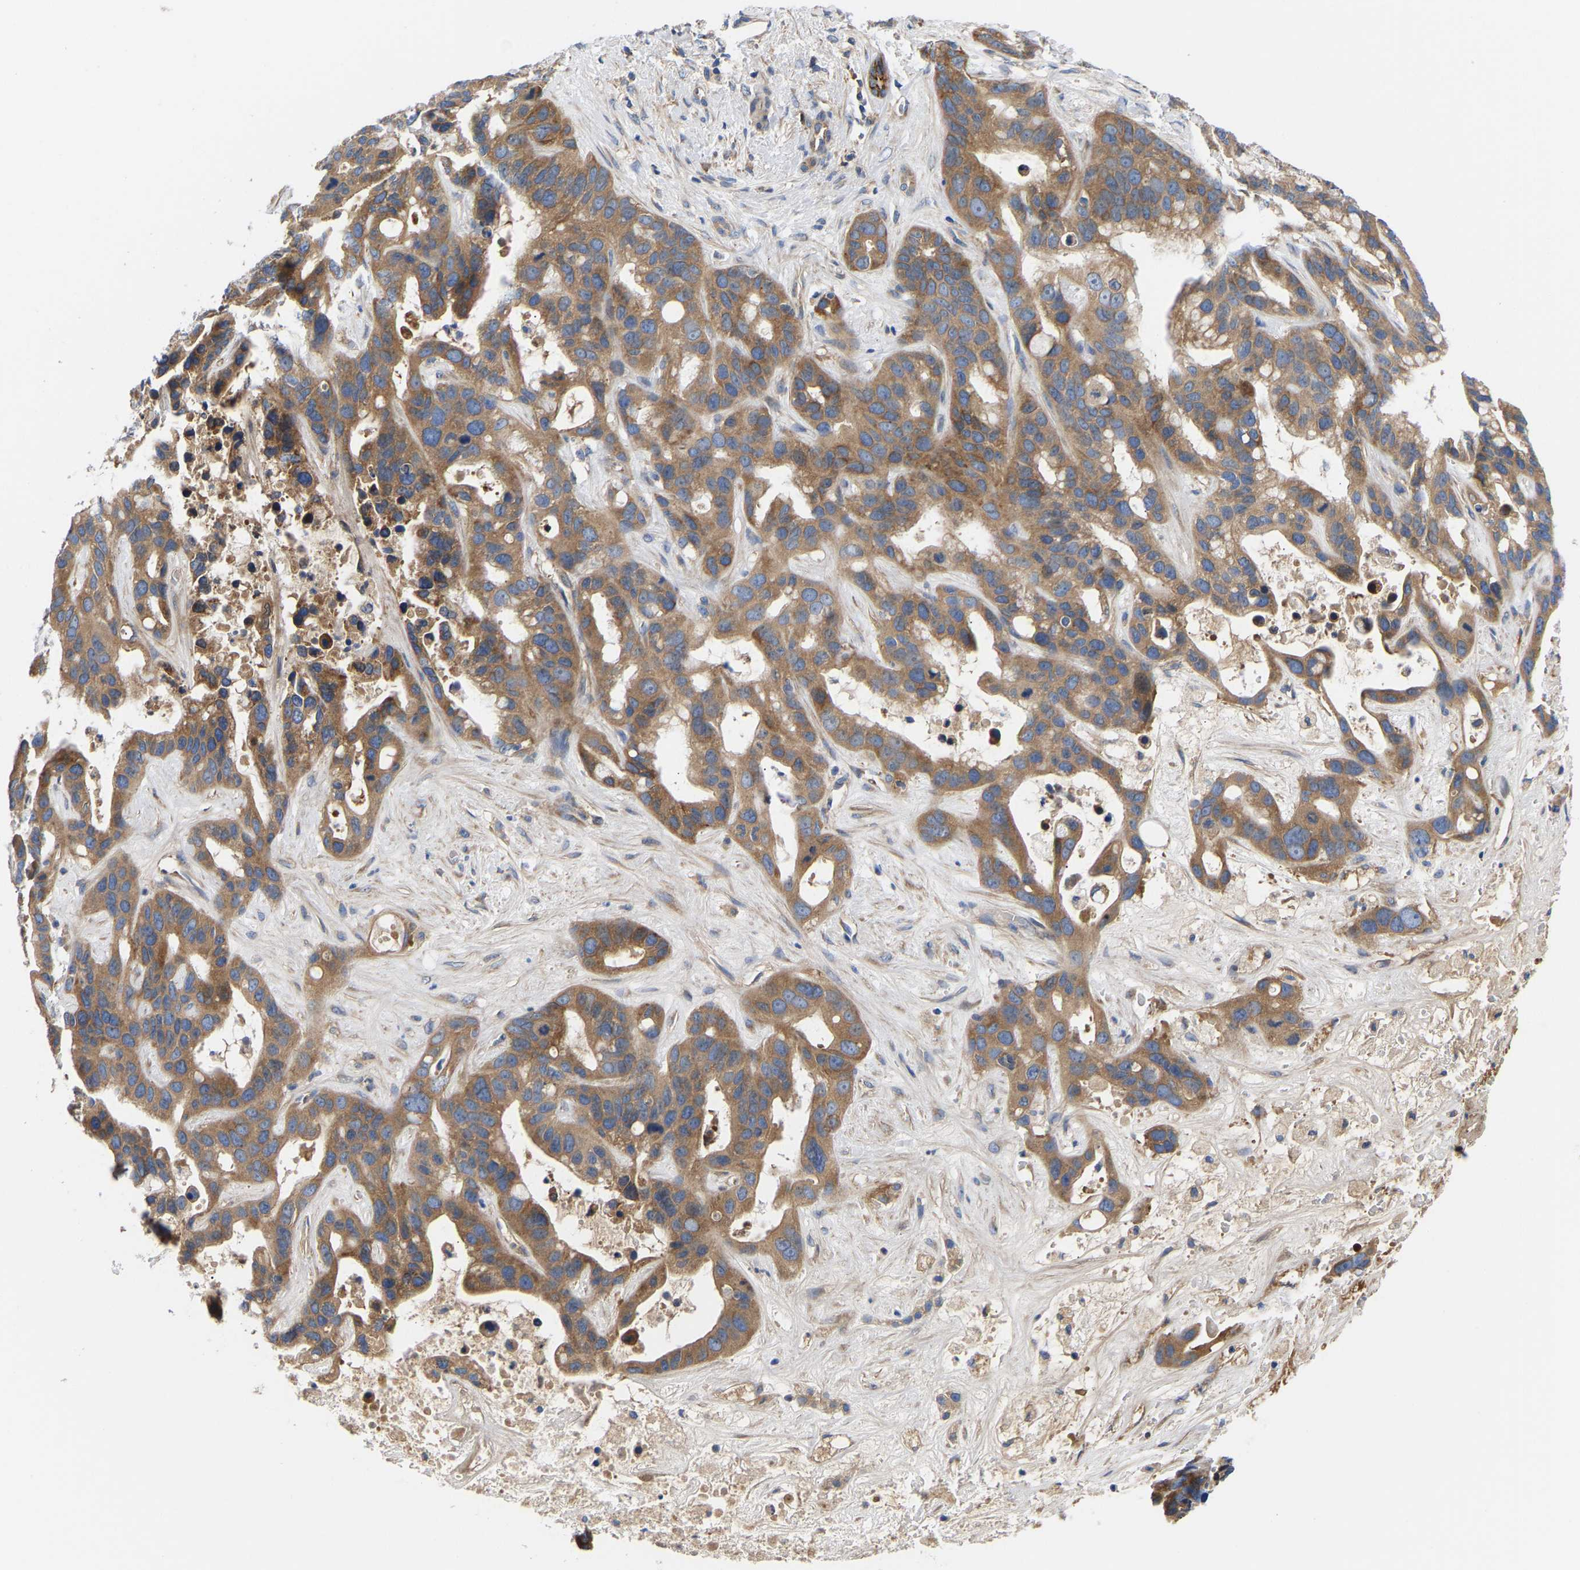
{"staining": {"intensity": "moderate", "quantity": ">75%", "location": "cytoplasmic/membranous"}, "tissue": "liver cancer", "cell_type": "Tumor cells", "image_type": "cancer", "snomed": [{"axis": "morphology", "description": "Cholangiocarcinoma"}, {"axis": "topography", "description": "Liver"}], "caption": "Immunohistochemistry (IHC) (DAB) staining of human liver cholangiocarcinoma displays moderate cytoplasmic/membranous protein expression in approximately >75% of tumor cells.", "gene": "AIMP2", "patient": {"sex": "female", "age": 65}}